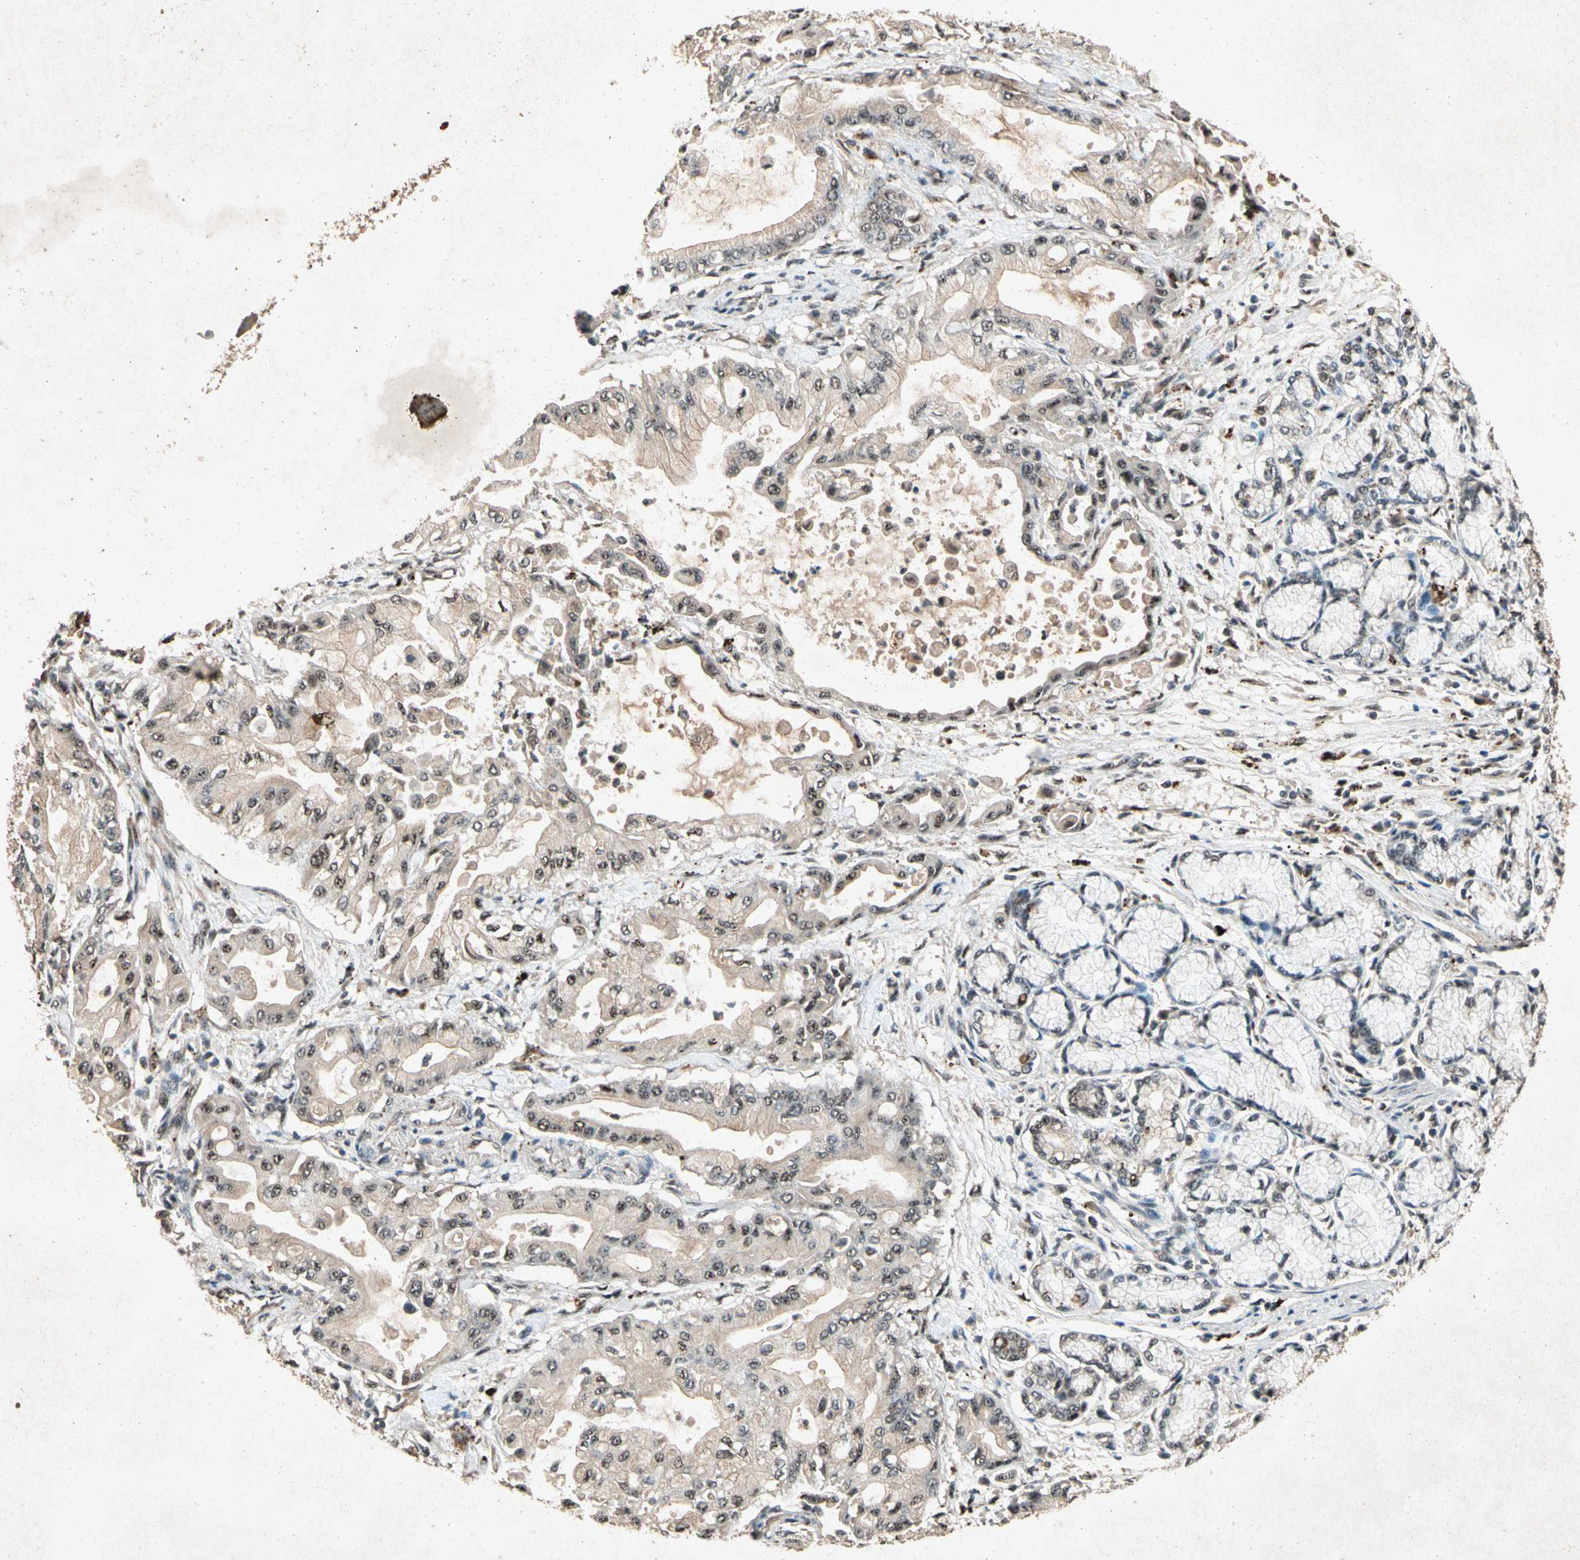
{"staining": {"intensity": "moderate", "quantity": "25%-75%", "location": "nuclear"}, "tissue": "pancreatic cancer", "cell_type": "Tumor cells", "image_type": "cancer", "snomed": [{"axis": "morphology", "description": "Adenocarcinoma, NOS"}, {"axis": "morphology", "description": "Adenocarcinoma, metastatic, NOS"}, {"axis": "topography", "description": "Lymph node"}, {"axis": "topography", "description": "Pancreas"}, {"axis": "topography", "description": "Duodenum"}], "caption": "There is medium levels of moderate nuclear positivity in tumor cells of adenocarcinoma (pancreatic), as demonstrated by immunohistochemical staining (brown color).", "gene": "PML", "patient": {"sex": "female", "age": 64}}